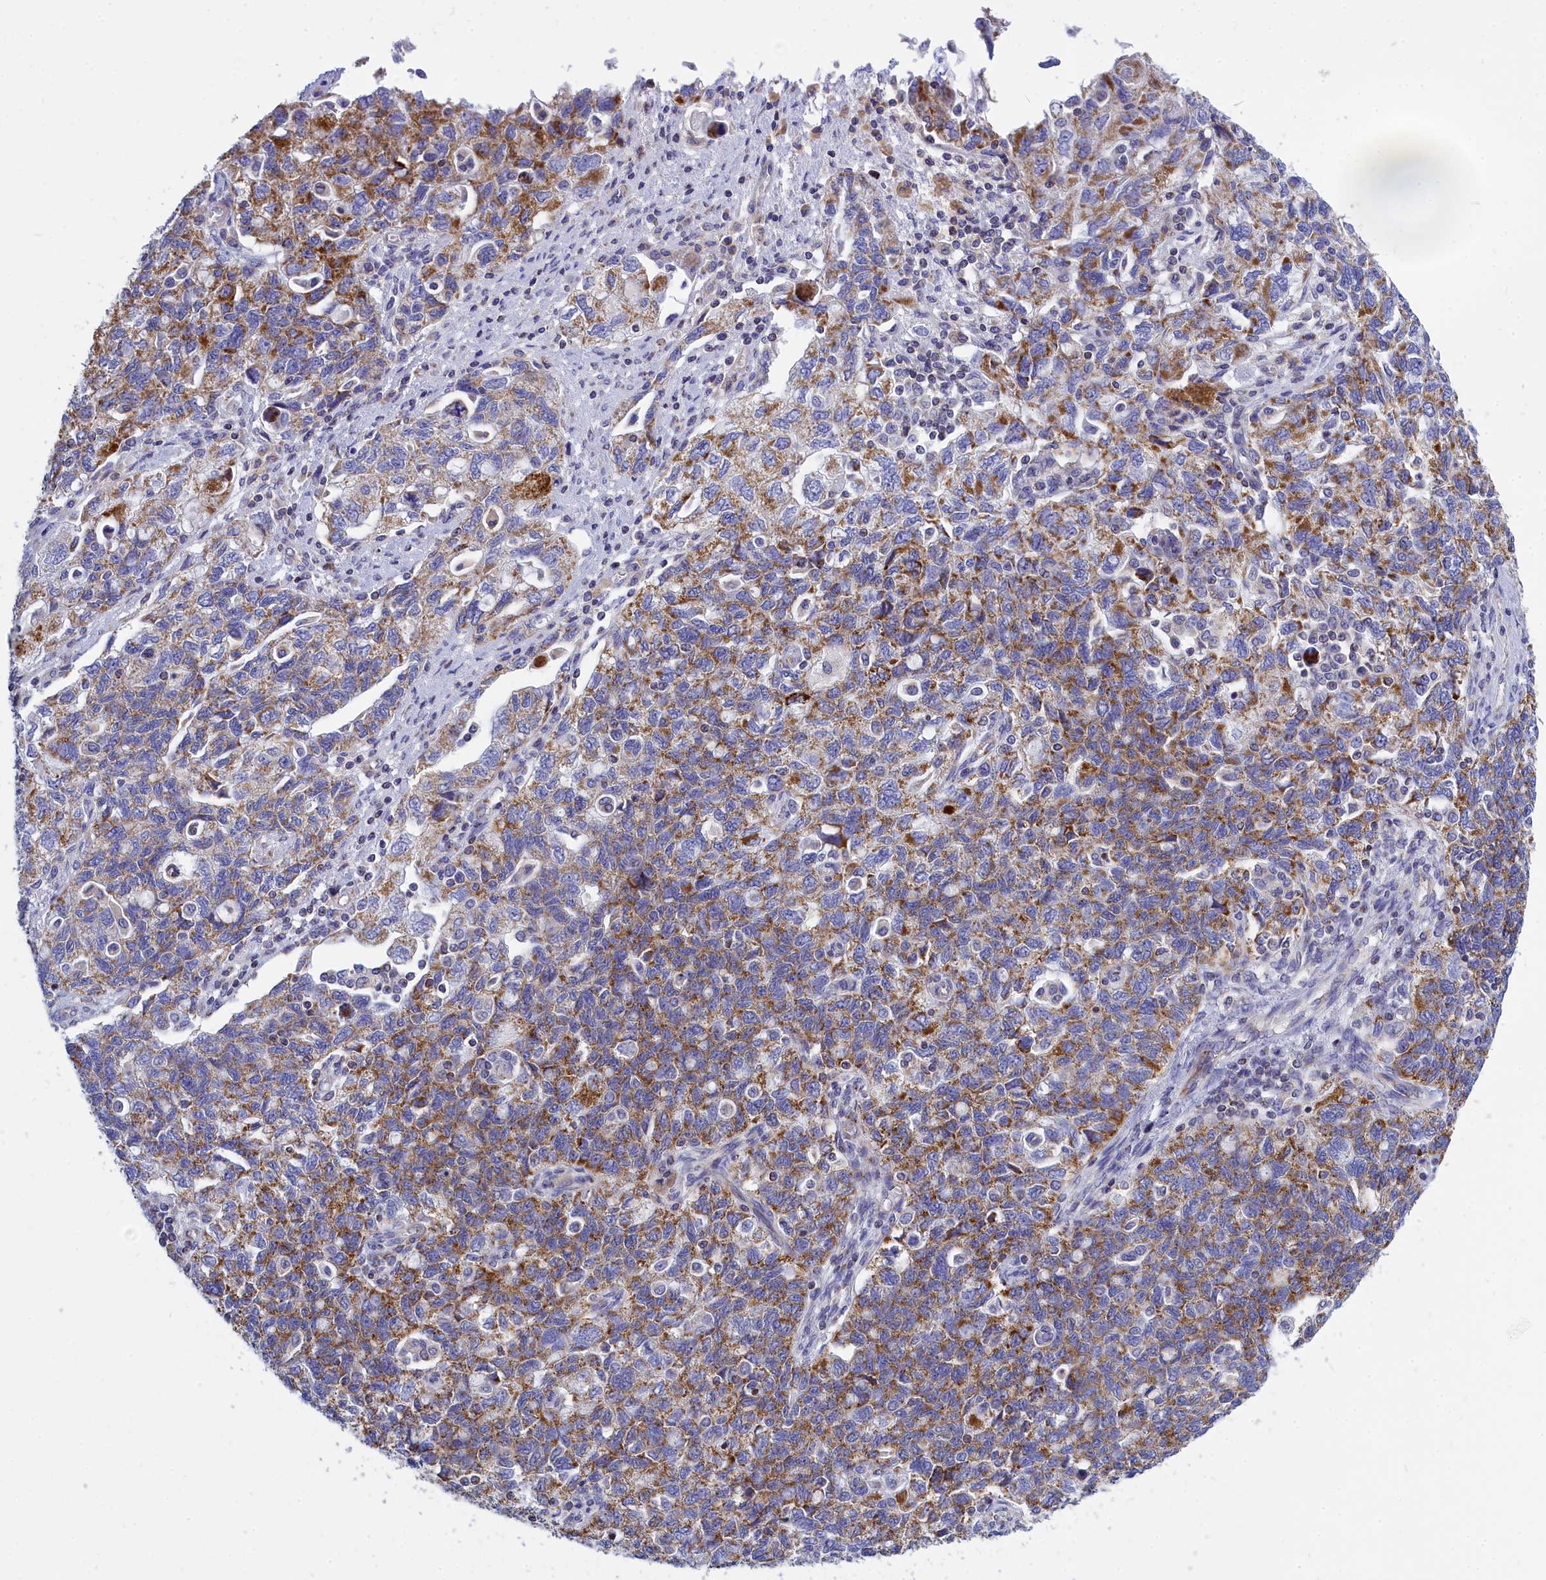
{"staining": {"intensity": "moderate", "quantity": ">75%", "location": "cytoplasmic/membranous"}, "tissue": "ovarian cancer", "cell_type": "Tumor cells", "image_type": "cancer", "snomed": [{"axis": "morphology", "description": "Carcinoma, NOS"}, {"axis": "morphology", "description": "Cystadenocarcinoma, serous, NOS"}, {"axis": "topography", "description": "Ovary"}], "caption": "Carcinoma (ovarian) stained with DAB (3,3'-diaminobenzidine) IHC exhibits medium levels of moderate cytoplasmic/membranous expression in approximately >75% of tumor cells.", "gene": "CCRL2", "patient": {"sex": "female", "age": 69}}